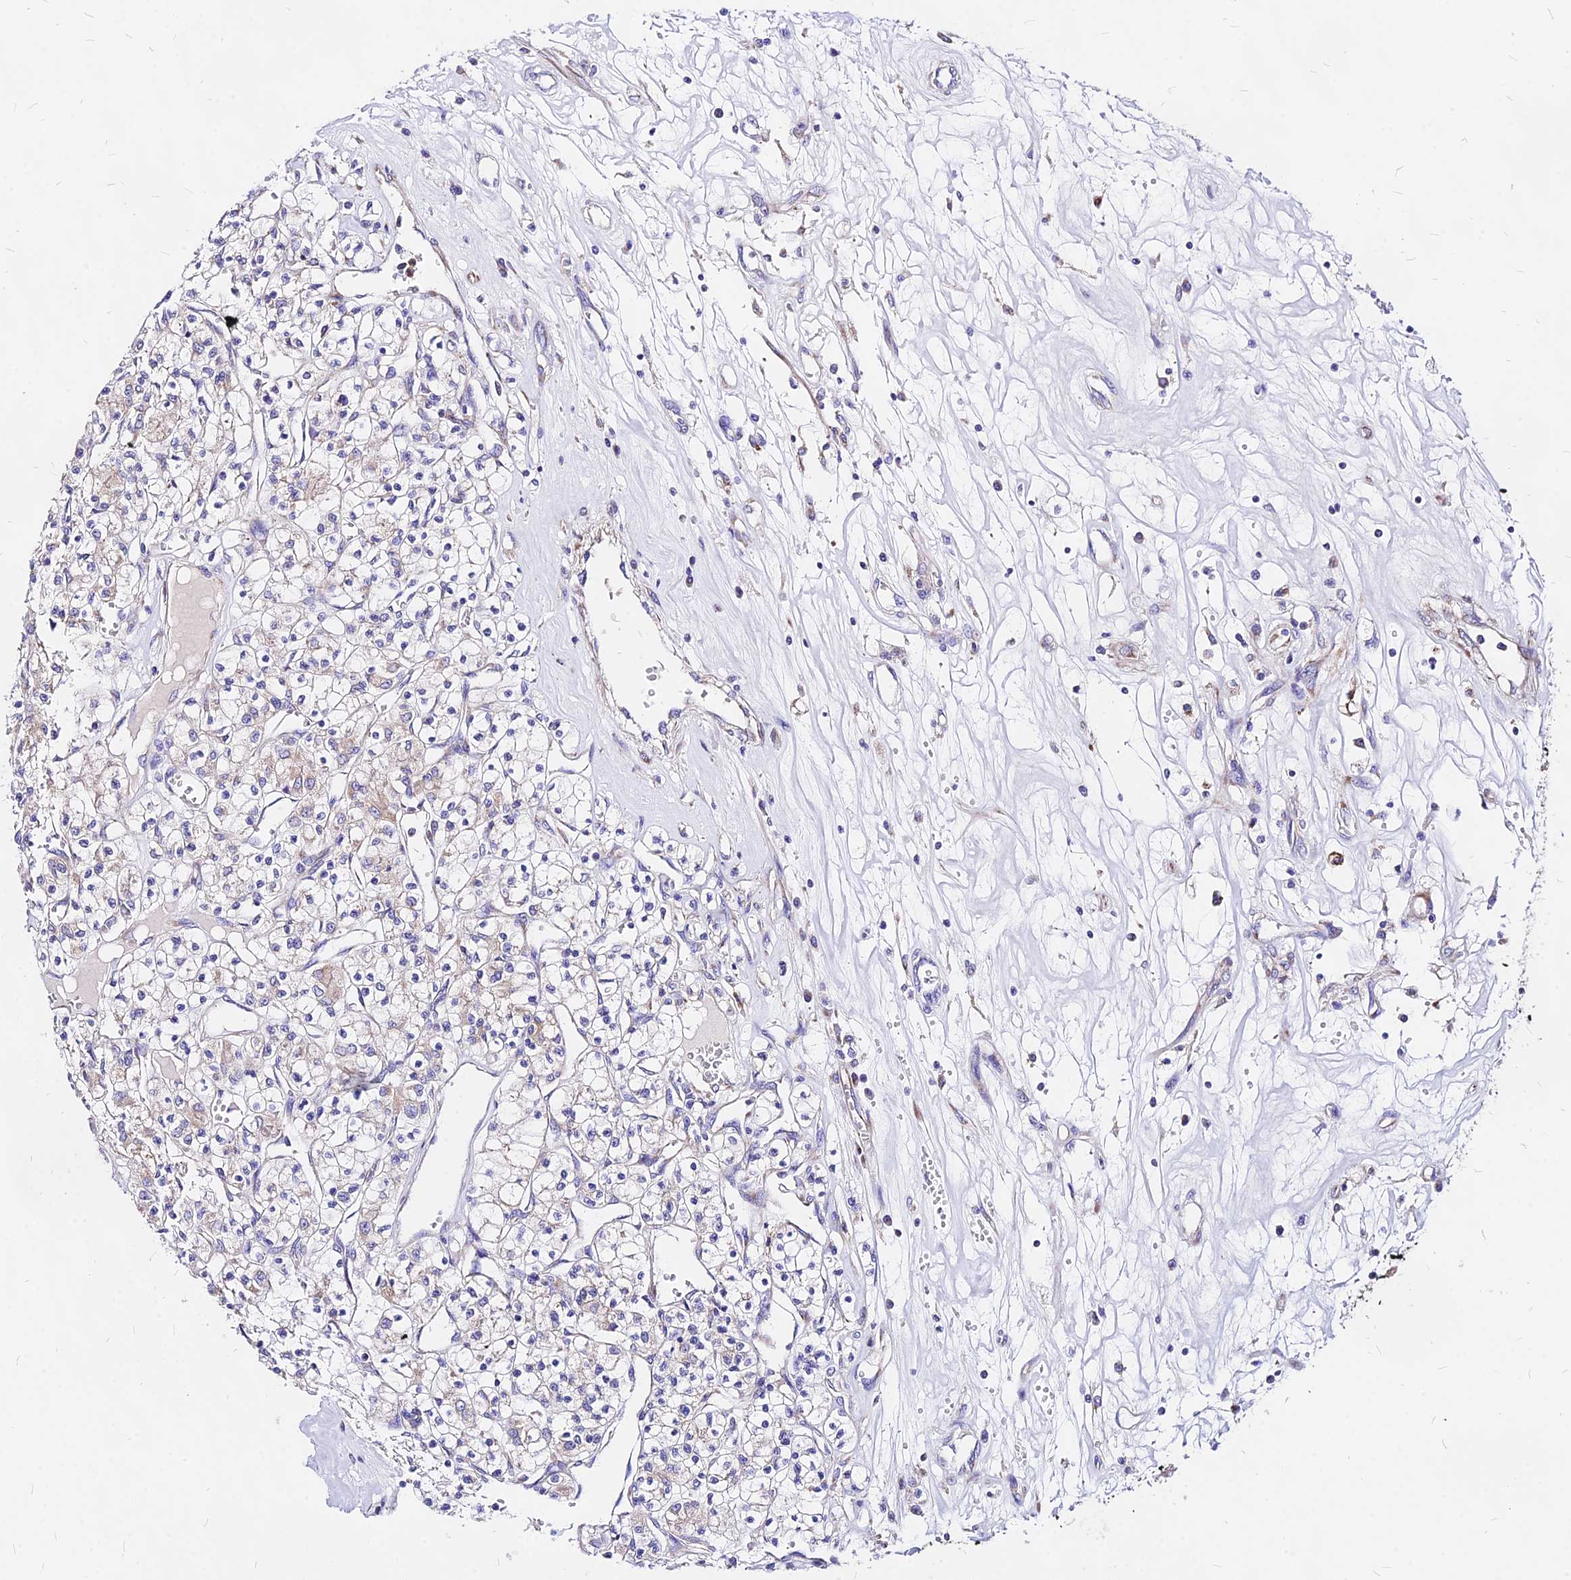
{"staining": {"intensity": "weak", "quantity": "25%-75%", "location": "cytoplasmic/membranous"}, "tissue": "renal cancer", "cell_type": "Tumor cells", "image_type": "cancer", "snomed": [{"axis": "morphology", "description": "Adenocarcinoma, NOS"}, {"axis": "topography", "description": "Kidney"}], "caption": "A histopathology image of renal cancer stained for a protein displays weak cytoplasmic/membranous brown staining in tumor cells.", "gene": "MRPL3", "patient": {"sex": "female", "age": 59}}